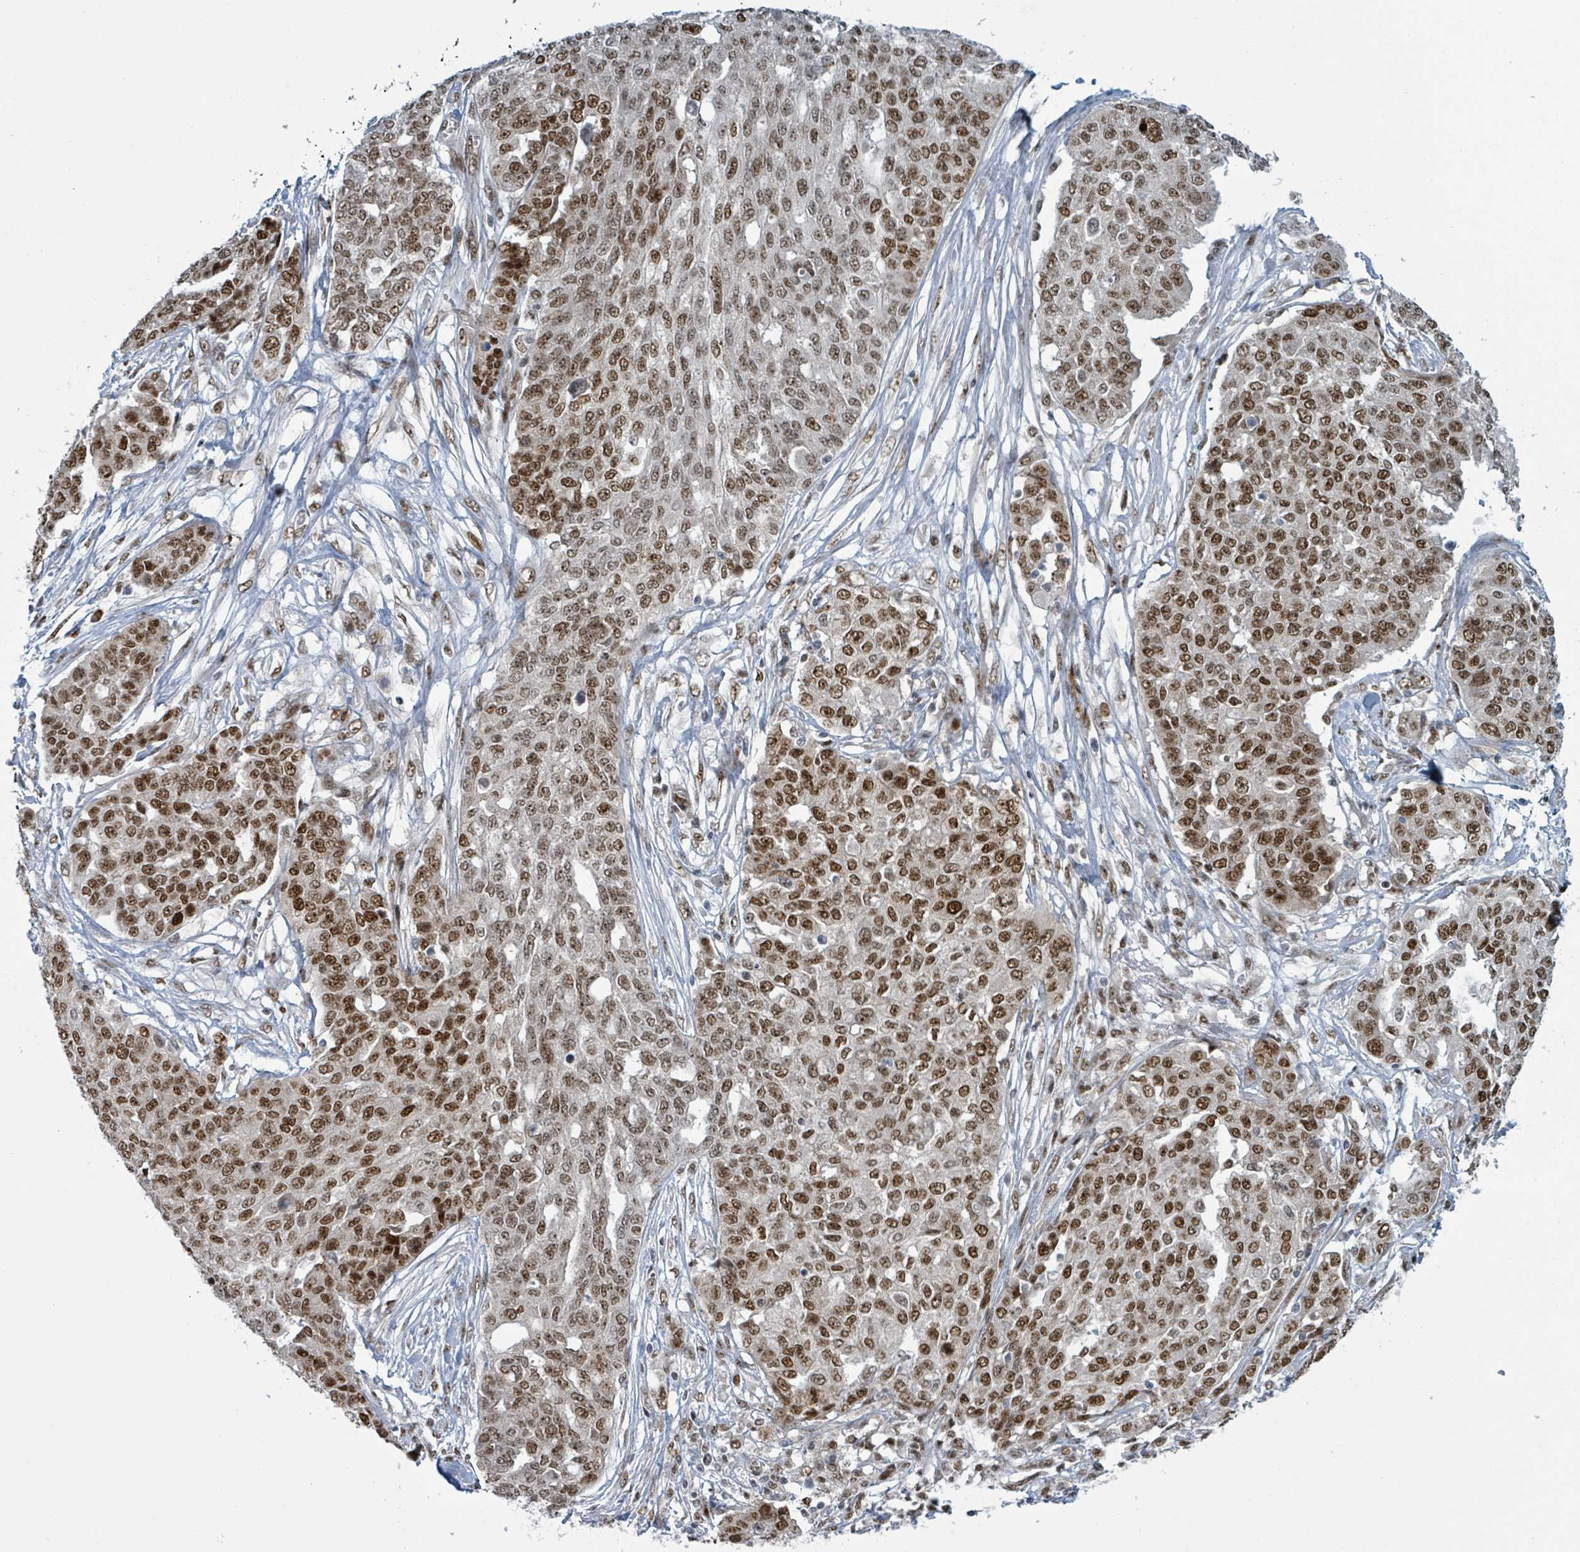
{"staining": {"intensity": "strong", "quantity": ">75%", "location": "nuclear"}, "tissue": "ovarian cancer", "cell_type": "Tumor cells", "image_type": "cancer", "snomed": [{"axis": "morphology", "description": "Cystadenocarcinoma, serous, NOS"}, {"axis": "topography", "description": "Soft tissue"}, {"axis": "topography", "description": "Ovary"}], "caption": "Human ovarian serous cystadenocarcinoma stained for a protein (brown) reveals strong nuclear positive expression in approximately >75% of tumor cells.", "gene": "KLF3", "patient": {"sex": "female", "age": 57}}